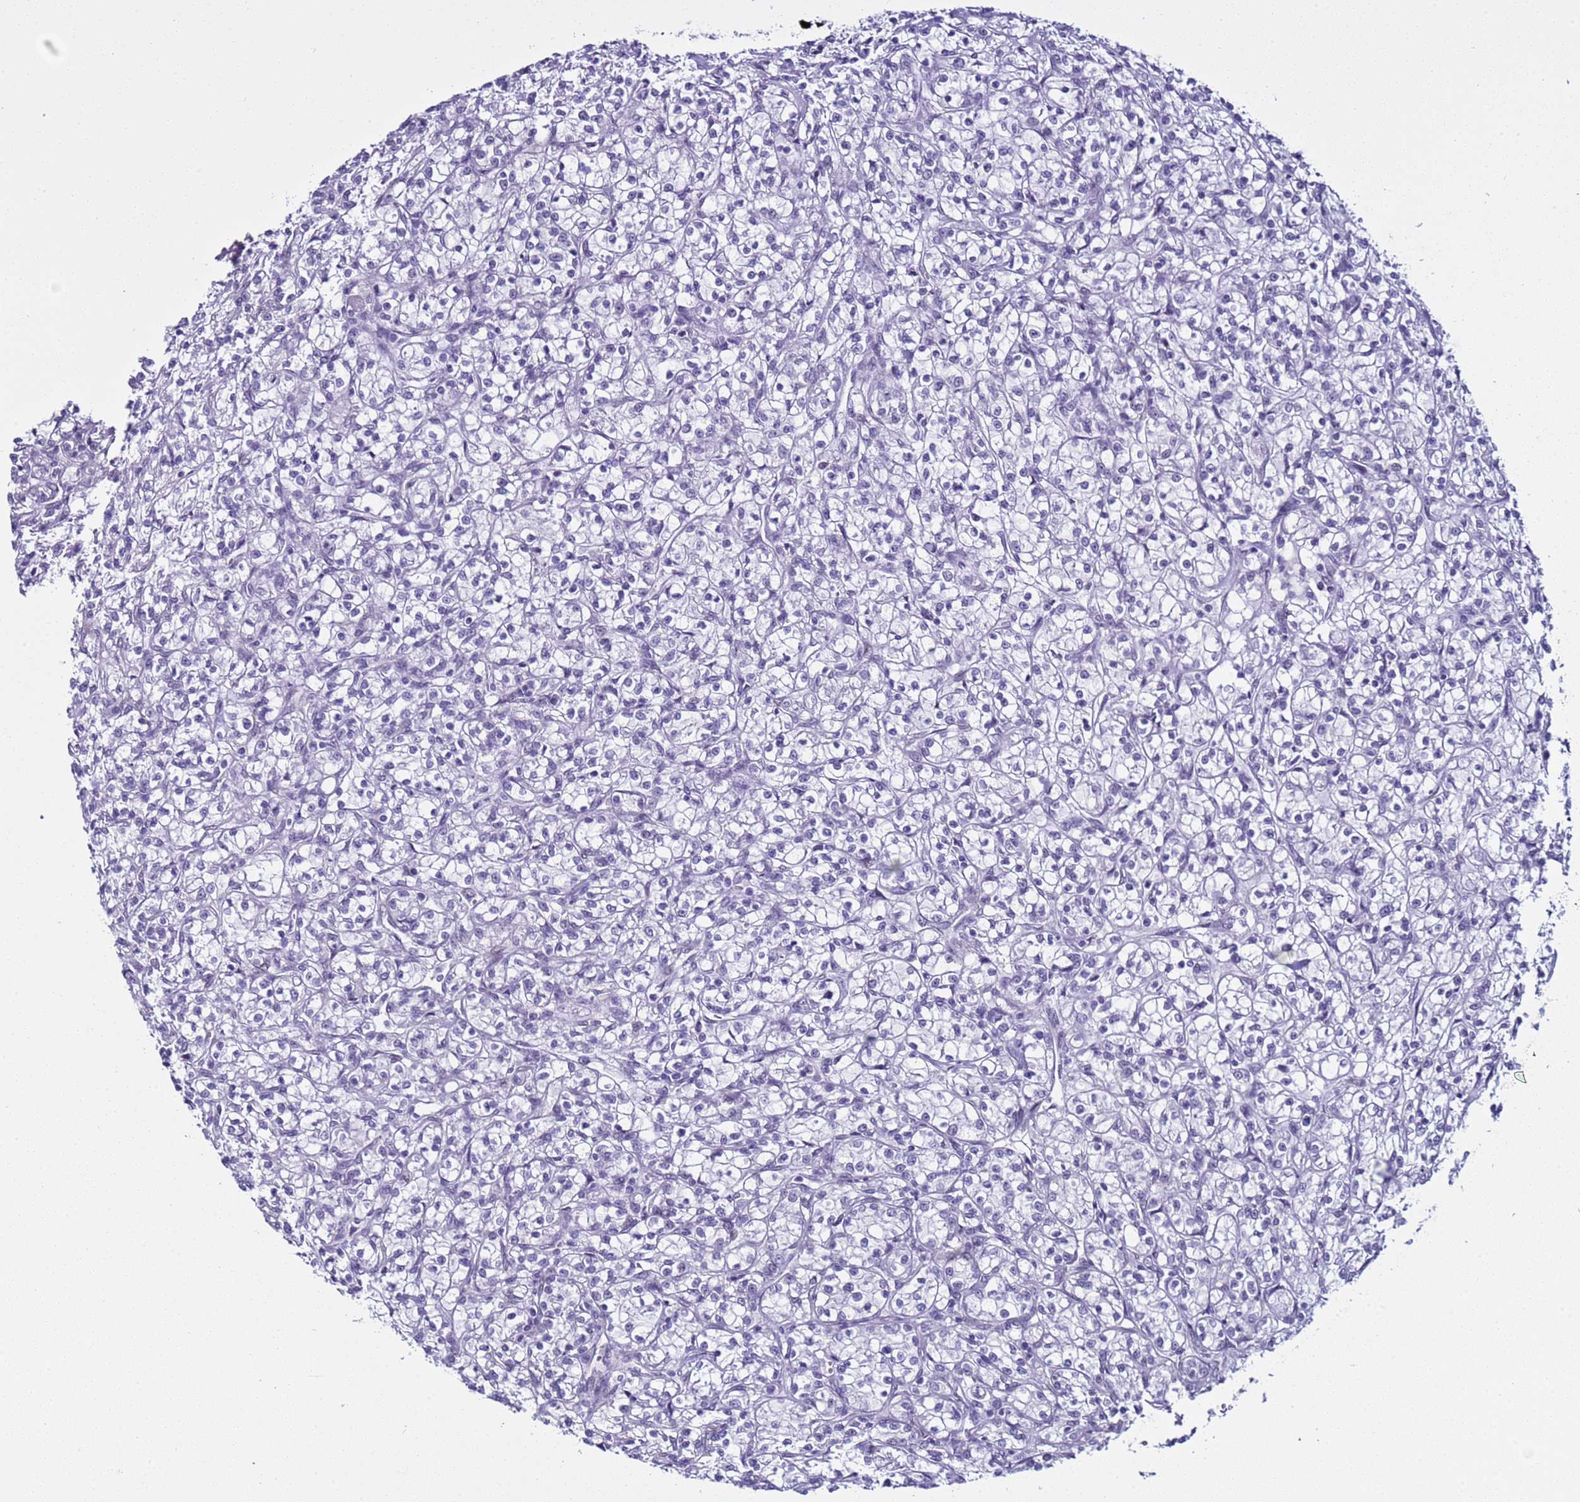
{"staining": {"intensity": "negative", "quantity": "none", "location": "none"}, "tissue": "renal cancer", "cell_type": "Tumor cells", "image_type": "cancer", "snomed": [{"axis": "morphology", "description": "Adenocarcinoma, NOS"}, {"axis": "topography", "description": "Kidney"}], "caption": "Protein analysis of renal cancer exhibits no significant staining in tumor cells.", "gene": "LRRC10B", "patient": {"sex": "female", "age": 59}}